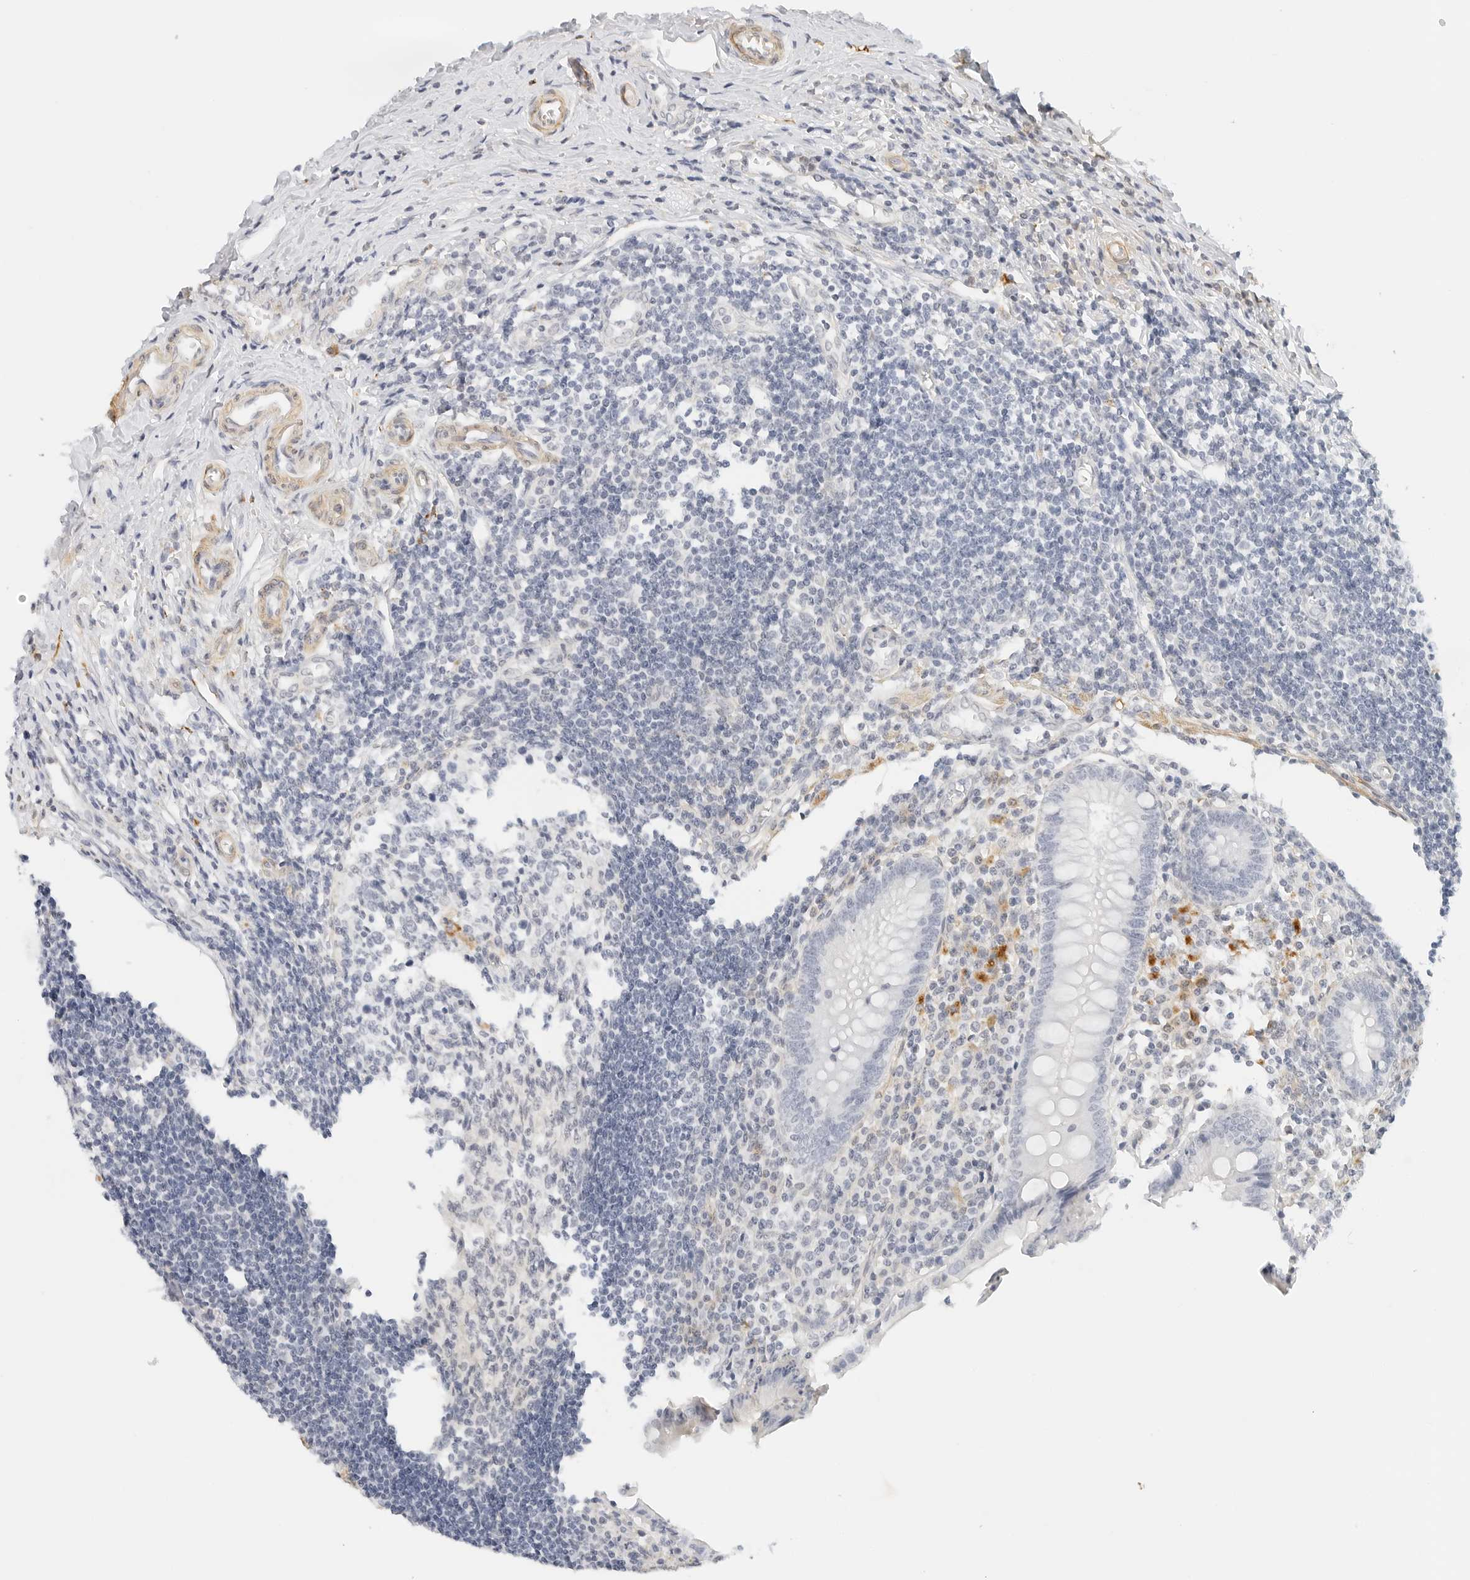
{"staining": {"intensity": "negative", "quantity": "none", "location": "none"}, "tissue": "appendix", "cell_type": "Glandular cells", "image_type": "normal", "snomed": [{"axis": "morphology", "description": "Normal tissue, NOS"}, {"axis": "topography", "description": "Appendix"}], "caption": "There is no significant staining in glandular cells of appendix. (Immunohistochemistry (ihc), brightfield microscopy, high magnification).", "gene": "PKDCC", "patient": {"sex": "female", "age": 17}}